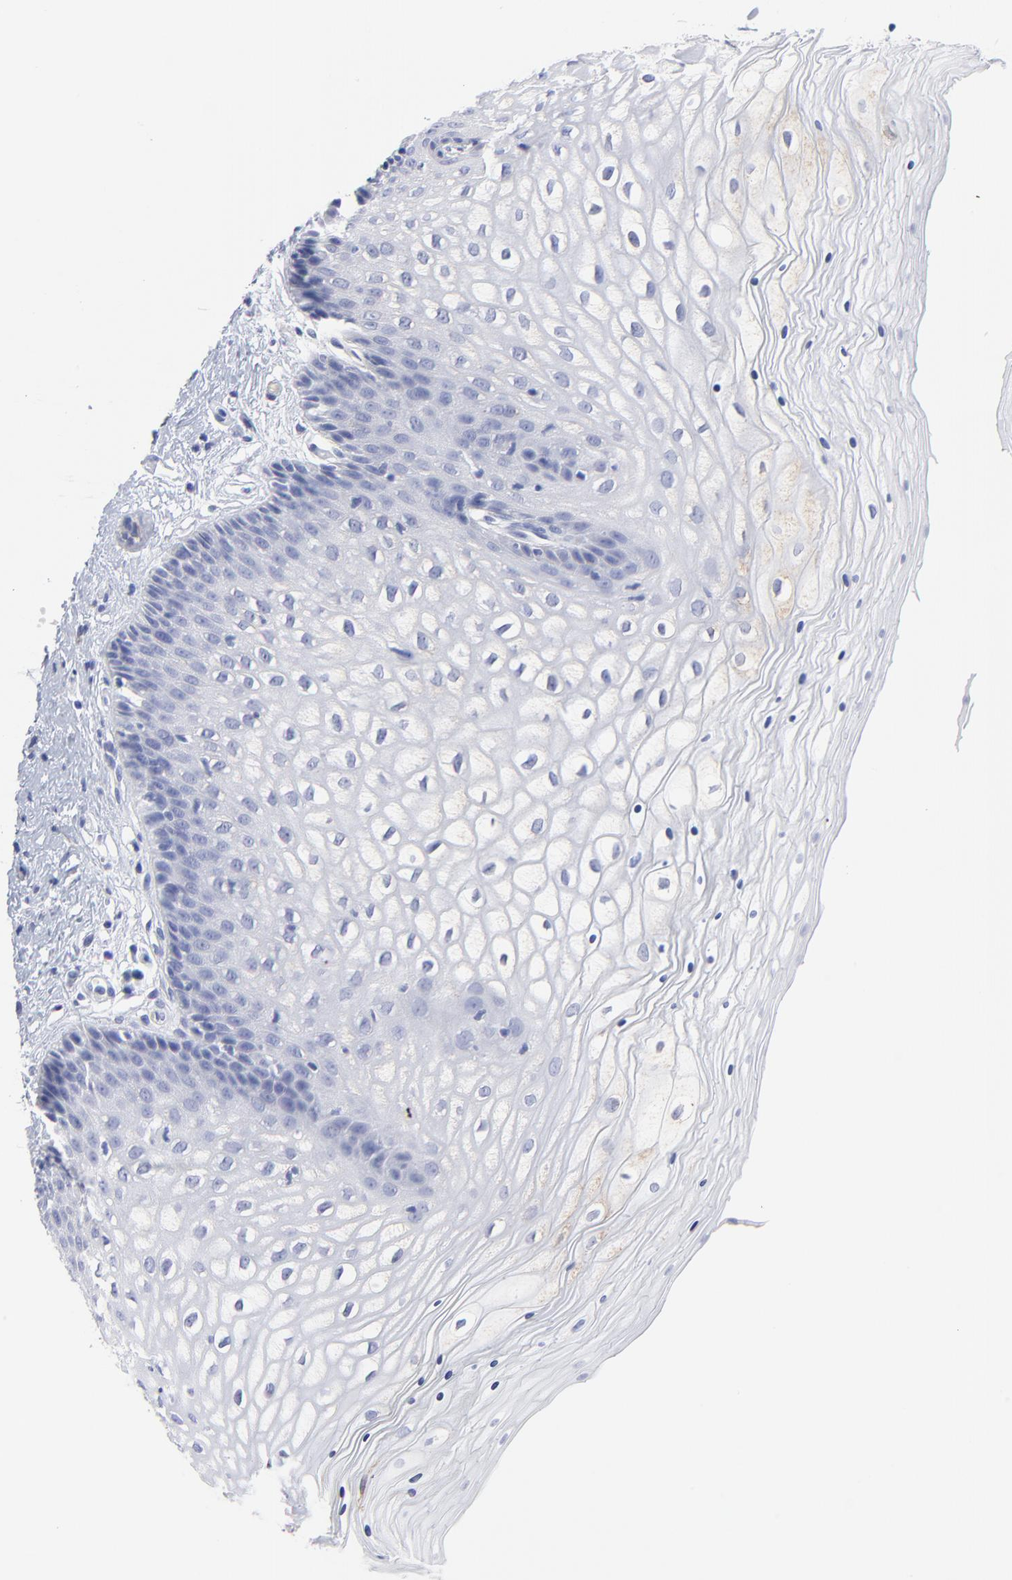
{"staining": {"intensity": "negative", "quantity": "none", "location": "none"}, "tissue": "vagina", "cell_type": "Squamous epithelial cells", "image_type": "normal", "snomed": [{"axis": "morphology", "description": "Normal tissue, NOS"}, {"axis": "topography", "description": "Vagina"}], "caption": "Immunohistochemistry (IHC) histopathology image of normal vagina: vagina stained with DAB demonstrates no significant protein expression in squamous epithelial cells.", "gene": "CNTN3", "patient": {"sex": "female", "age": 34}}